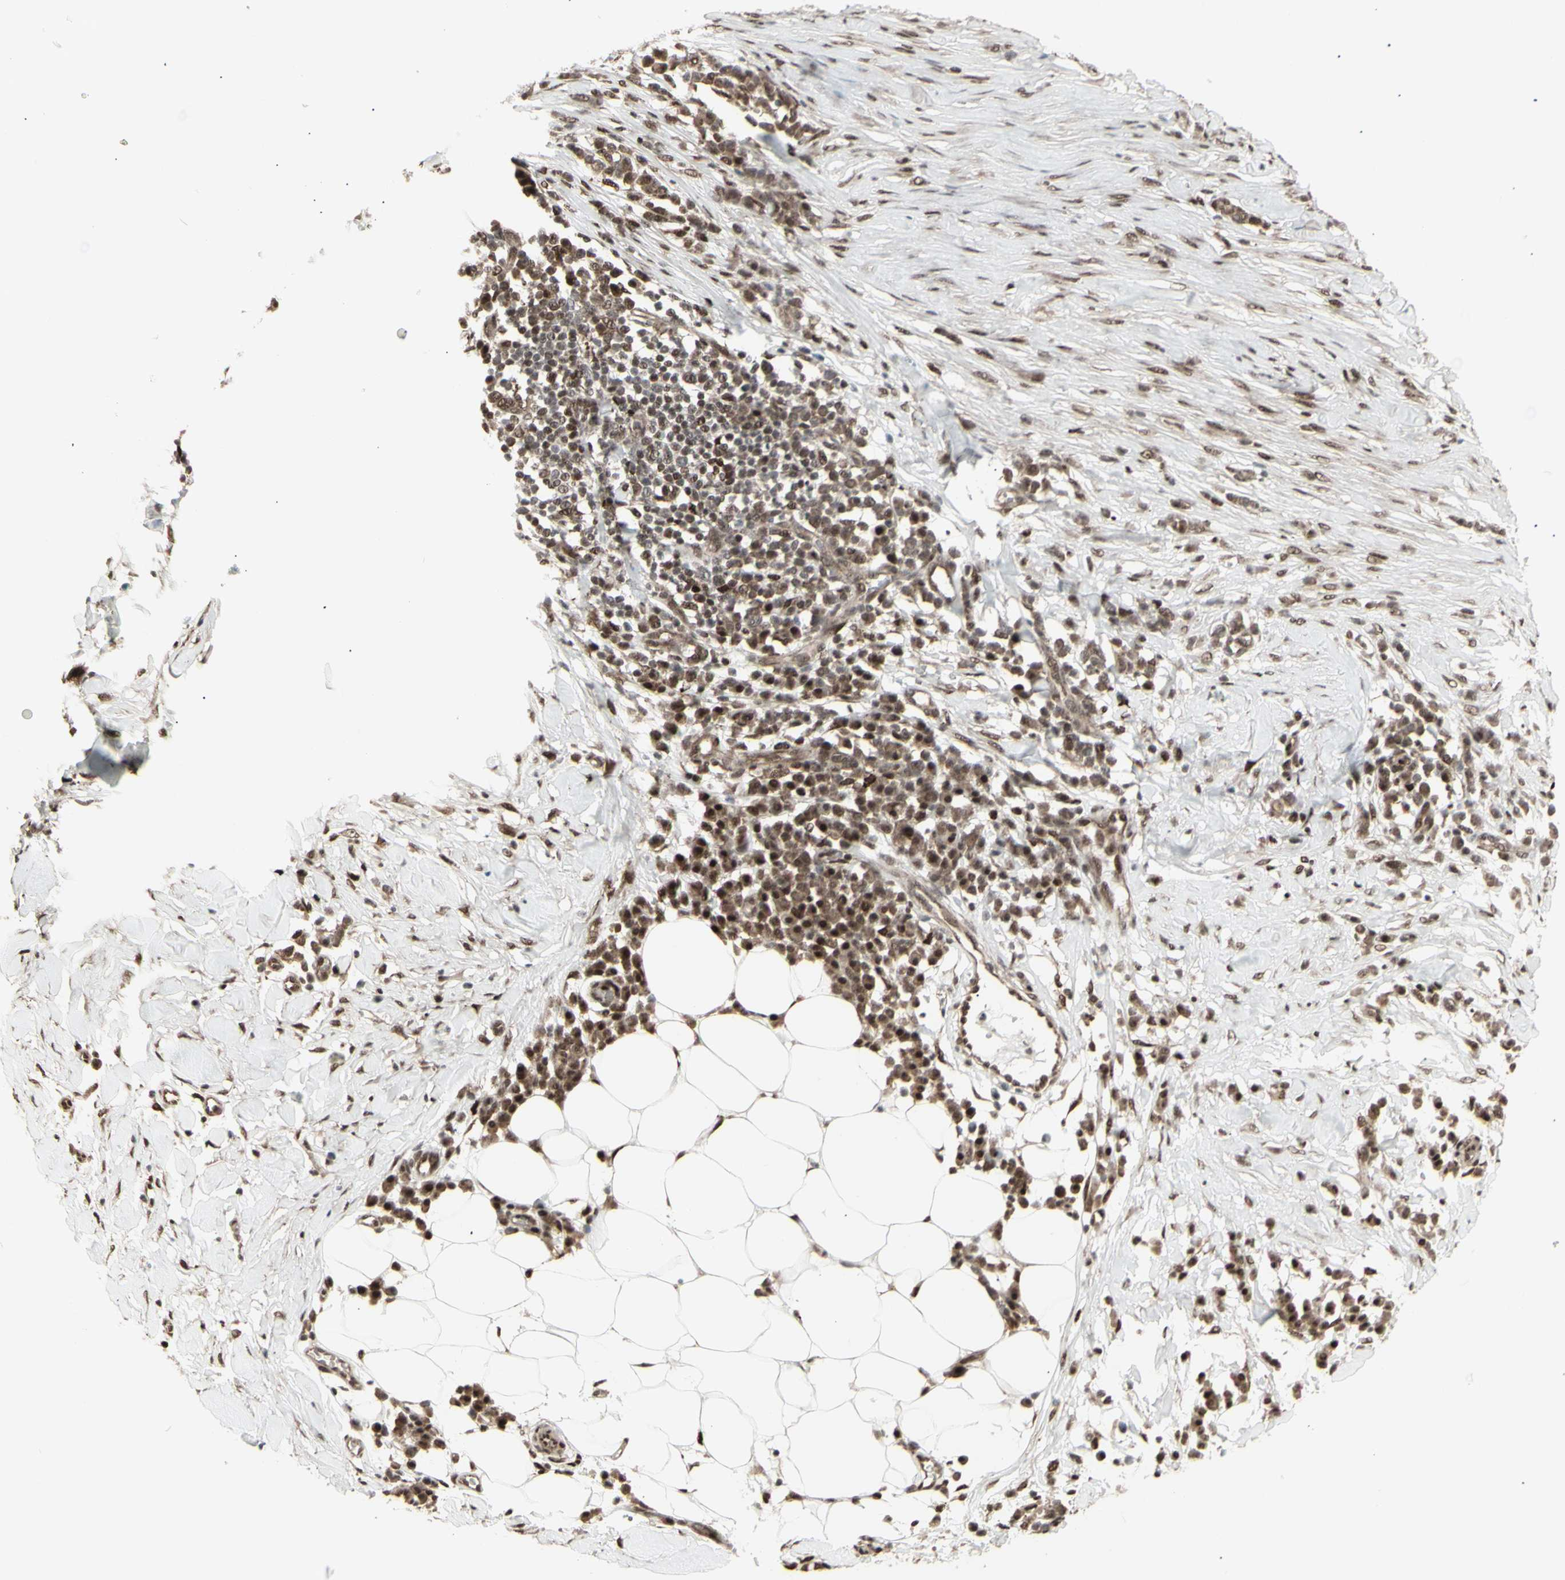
{"staining": {"intensity": "moderate", "quantity": ">75%", "location": "cytoplasmic/membranous,nuclear"}, "tissue": "skin cancer", "cell_type": "Tumor cells", "image_type": "cancer", "snomed": [{"axis": "morphology", "description": "Squamous cell carcinoma, NOS"}, {"axis": "topography", "description": "Skin"}], "caption": "The micrograph exhibits a brown stain indicating the presence of a protein in the cytoplasmic/membranous and nuclear of tumor cells in skin squamous cell carcinoma. Immunohistochemistry (ihc) stains the protein of interest in brown and the nuclei are stained blue.", "gene": "CBX1", "patient": {"sex": "male", "age": 24}}